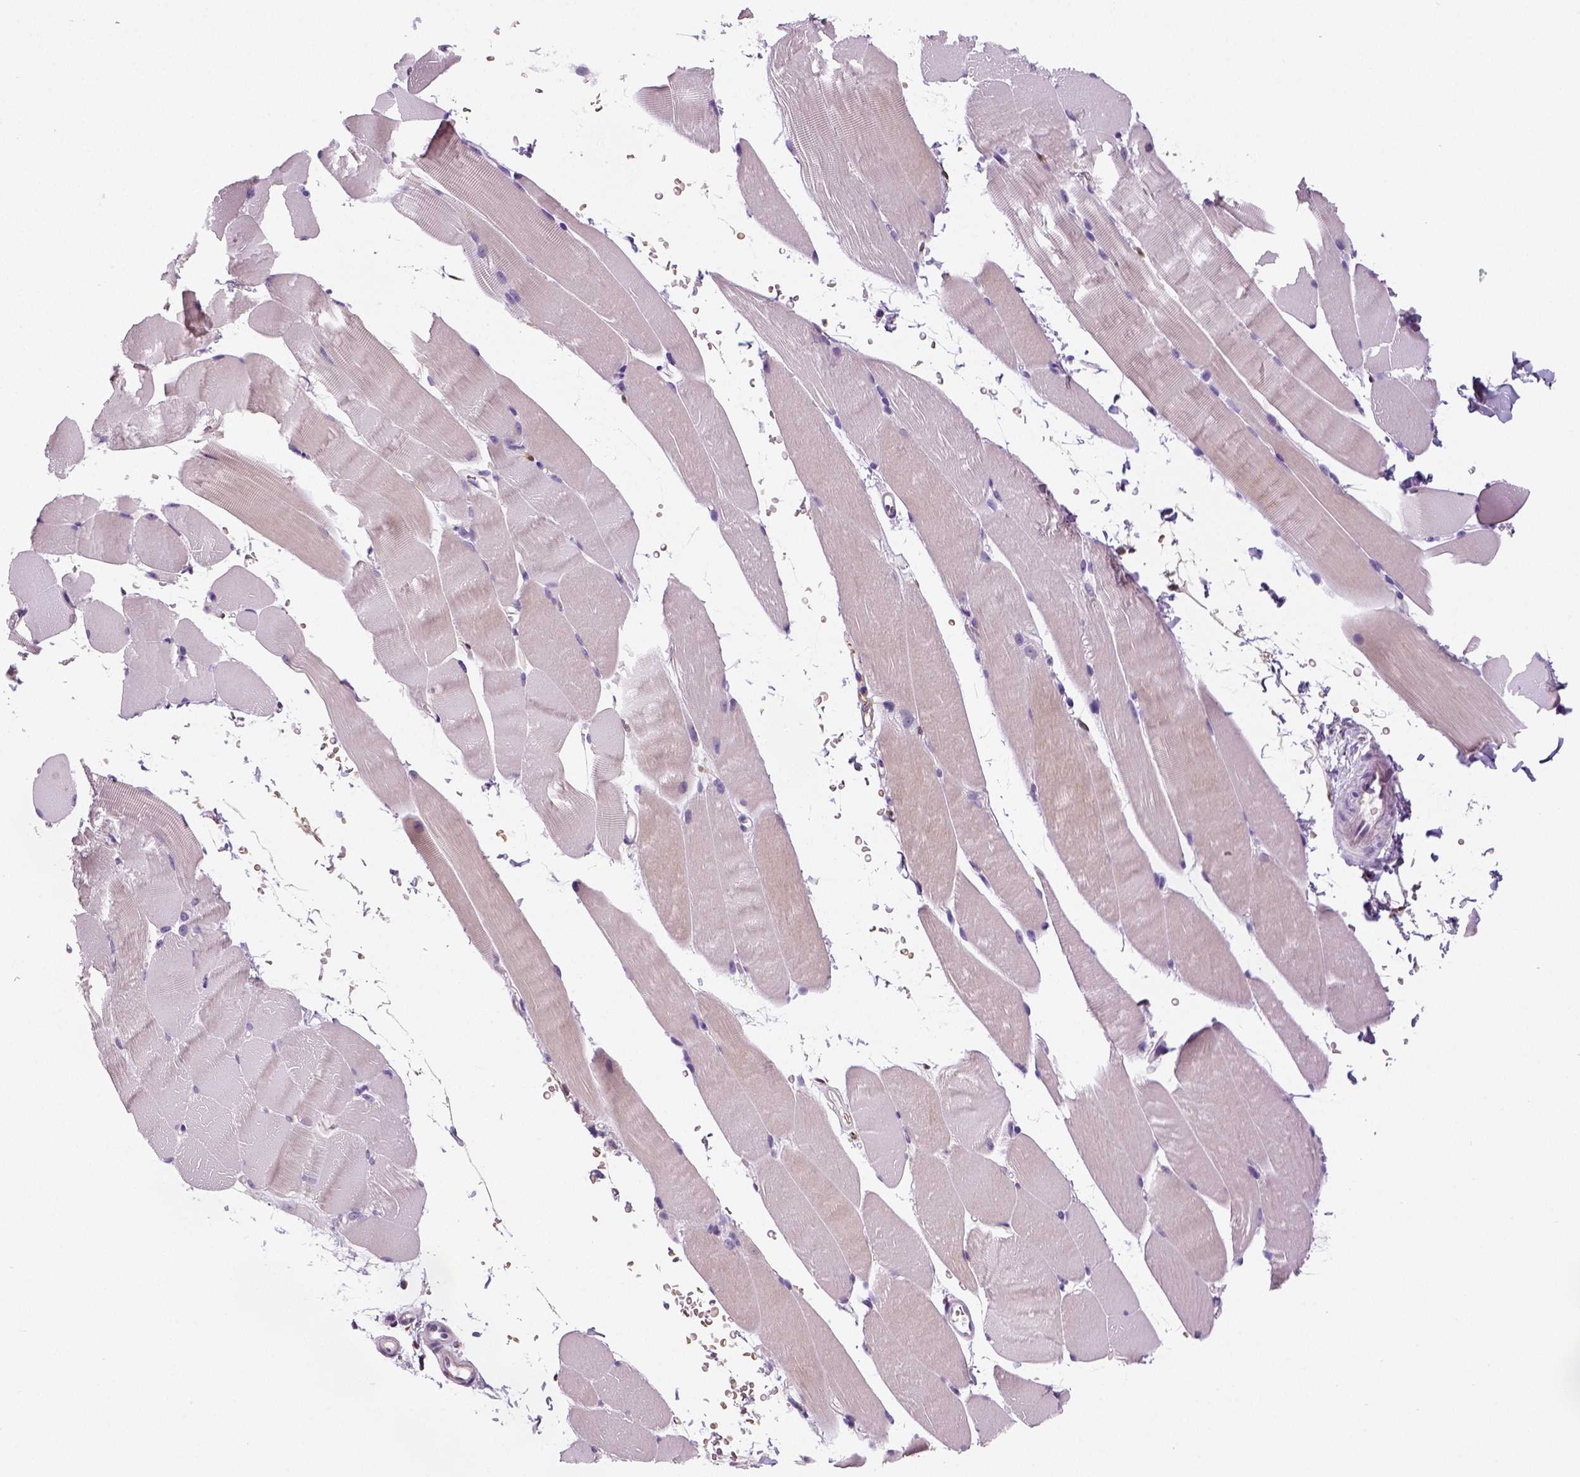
{"staining": {"intensity": "negative", "quantity": "none", "location": "none"}, "tissue": "skeletal muscle", "cell_type": "Myocytes", "image_type": "normal", "snomed": [{"axis": "morphology", "description": "Normal tissue, NOS"}, {"axis": "topography", "description": "Skeletal muscle"}], "caption": "The histopathology image displays no significant staining in myocytes of skeletal muscle.", "gene": "ENSG00000250349", "patient": {"sex": "female", "age": 37}}